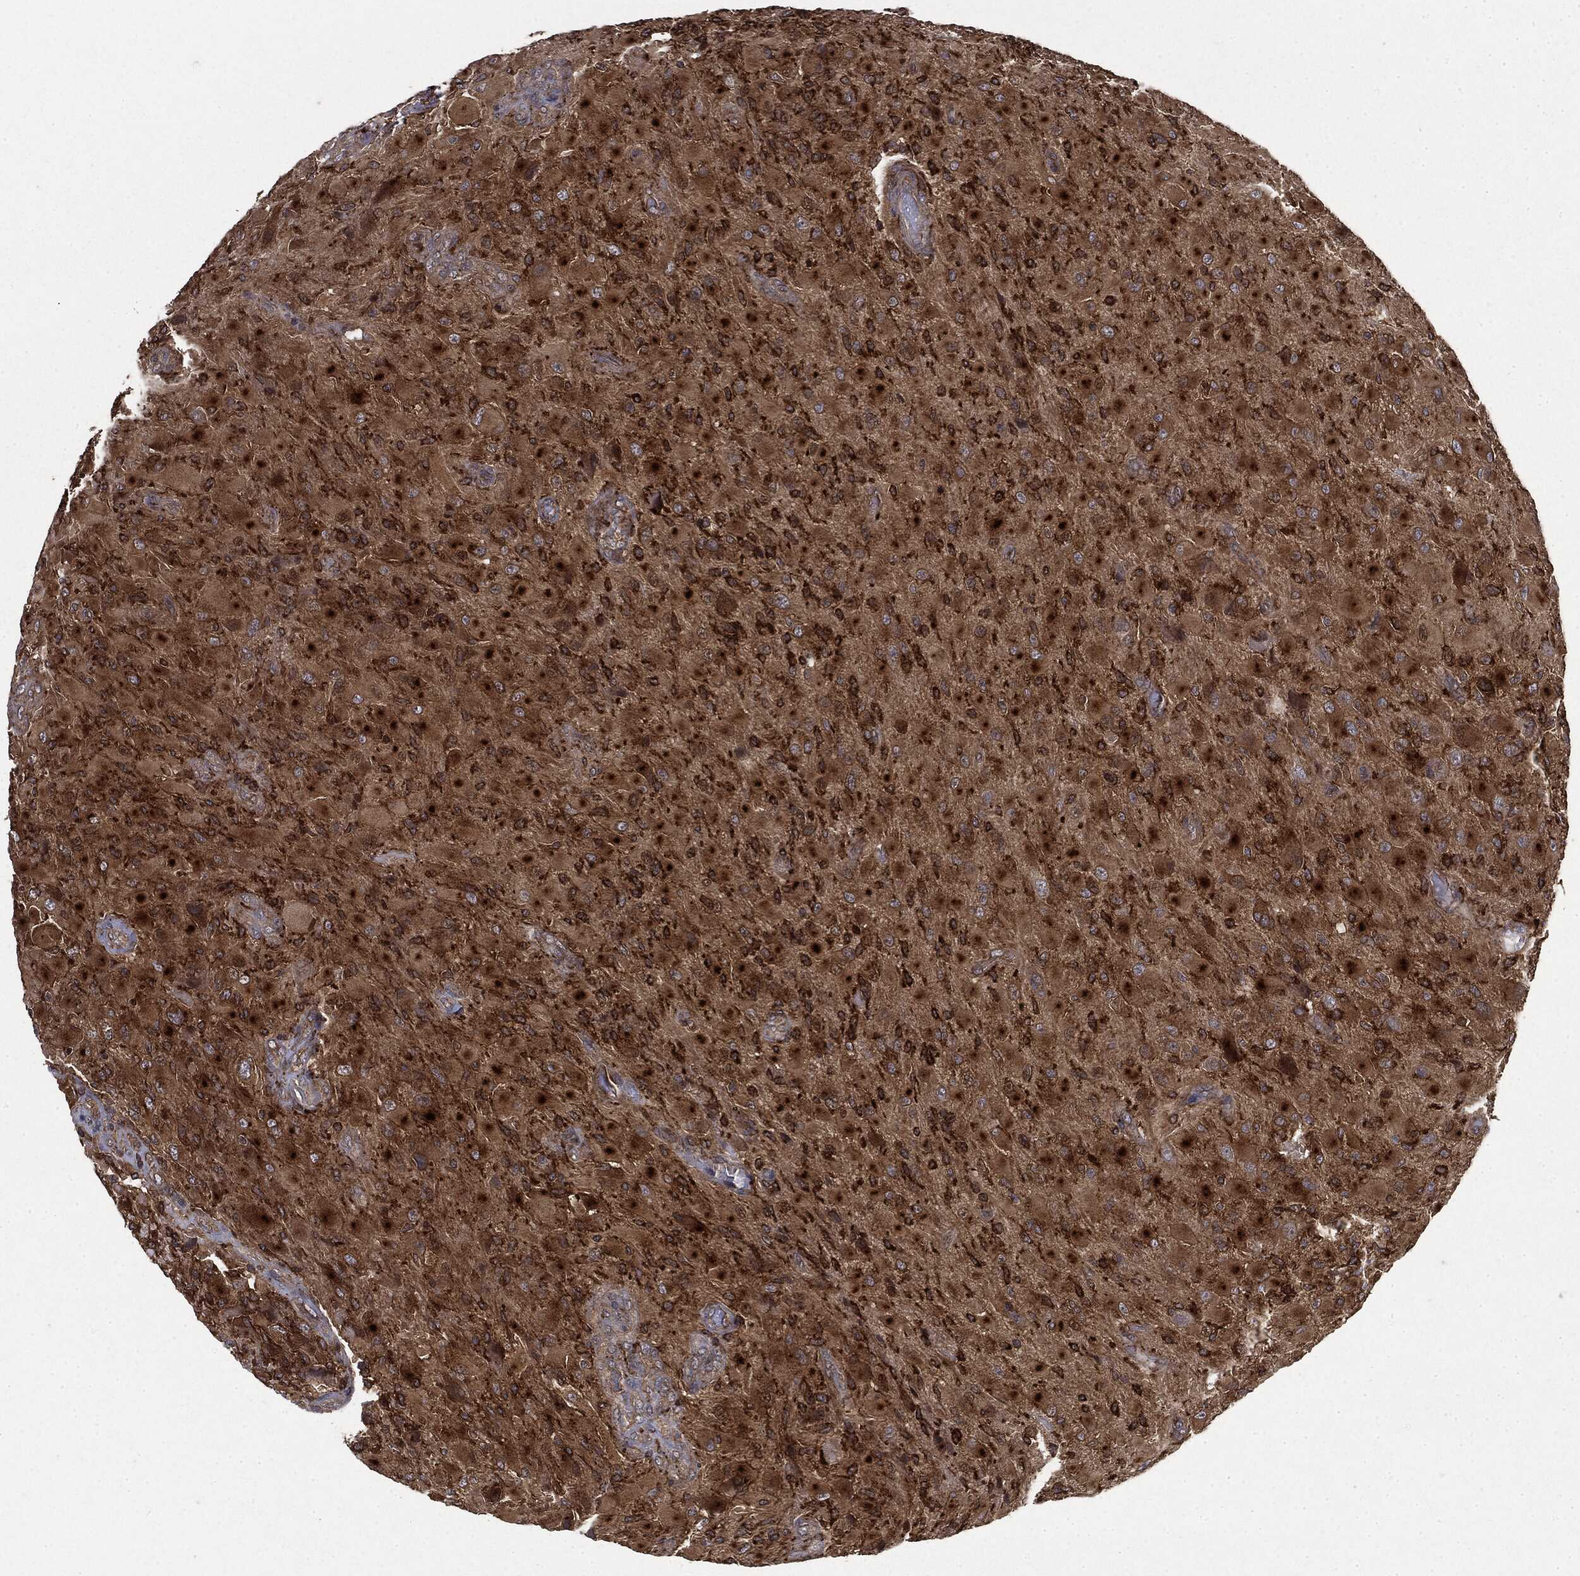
{"staining": {"intensity": "moderate", "quantity": ">75%", "location": "cytoplasmic/membranous"}, "tissue": "glioma", "cell_type": "Tumor cells", "image_type": "cancer", "snomed": [{"axis": "morphology", "description": "Glioma, malignant, High grade"}, {"axis": "topography", "description": "Cerebral cortex"}], "caption": "Immunohistochemistry (IHC) histopathology image of neoplastic tissue: human glioma stained using immunohistochemistry (IHC) demonstrates medium levels of moderate protein expression localized specifically in the cytoplasmic/membranous of tumor cells, appearing as a cytoplasmic/membranous brown color.", "gene": "SNX5", "patient": {"sex": "male", "age": 35}}